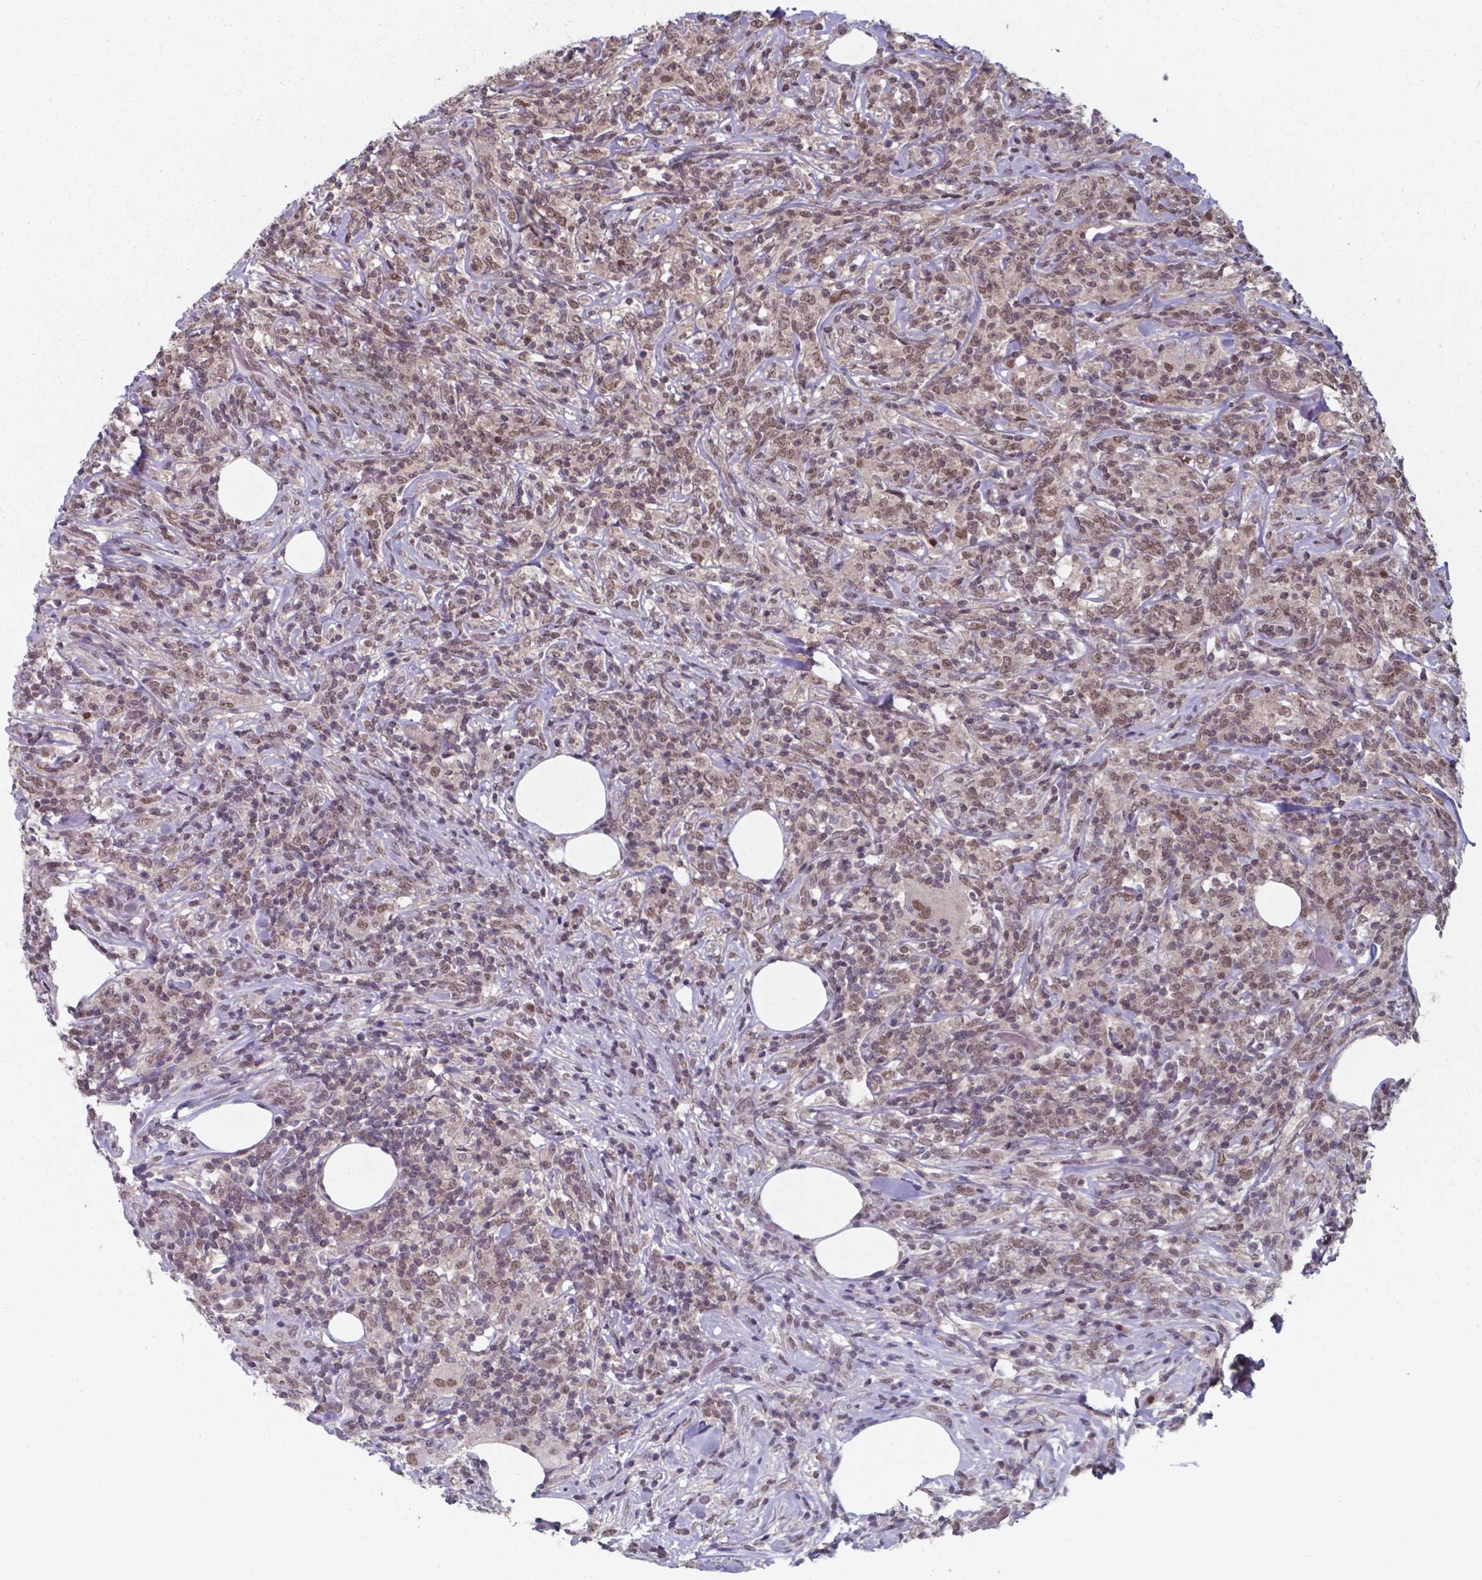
{"staining": {"intensity": "weak", "quantity": ">75%", "location": "nuclear"}, "tissue": "lymphoma", "cell_type": "Tumor cells", "image_type": "cancer", "snomed": [{"axis": "morphology", "description": "Malignant lymphoma, non-Hodgkin's type, High grade"}, {"axis": "topography", "description": "Lymph node"}], "caption": "A photomicrograph showing weak nuclear expression in approximately >75% of tumor cells in lymphoma, as visualized by brown immunohistochemical staining.", "gene": "UBA1", "patient": {"sex": "female", "age": 84}}